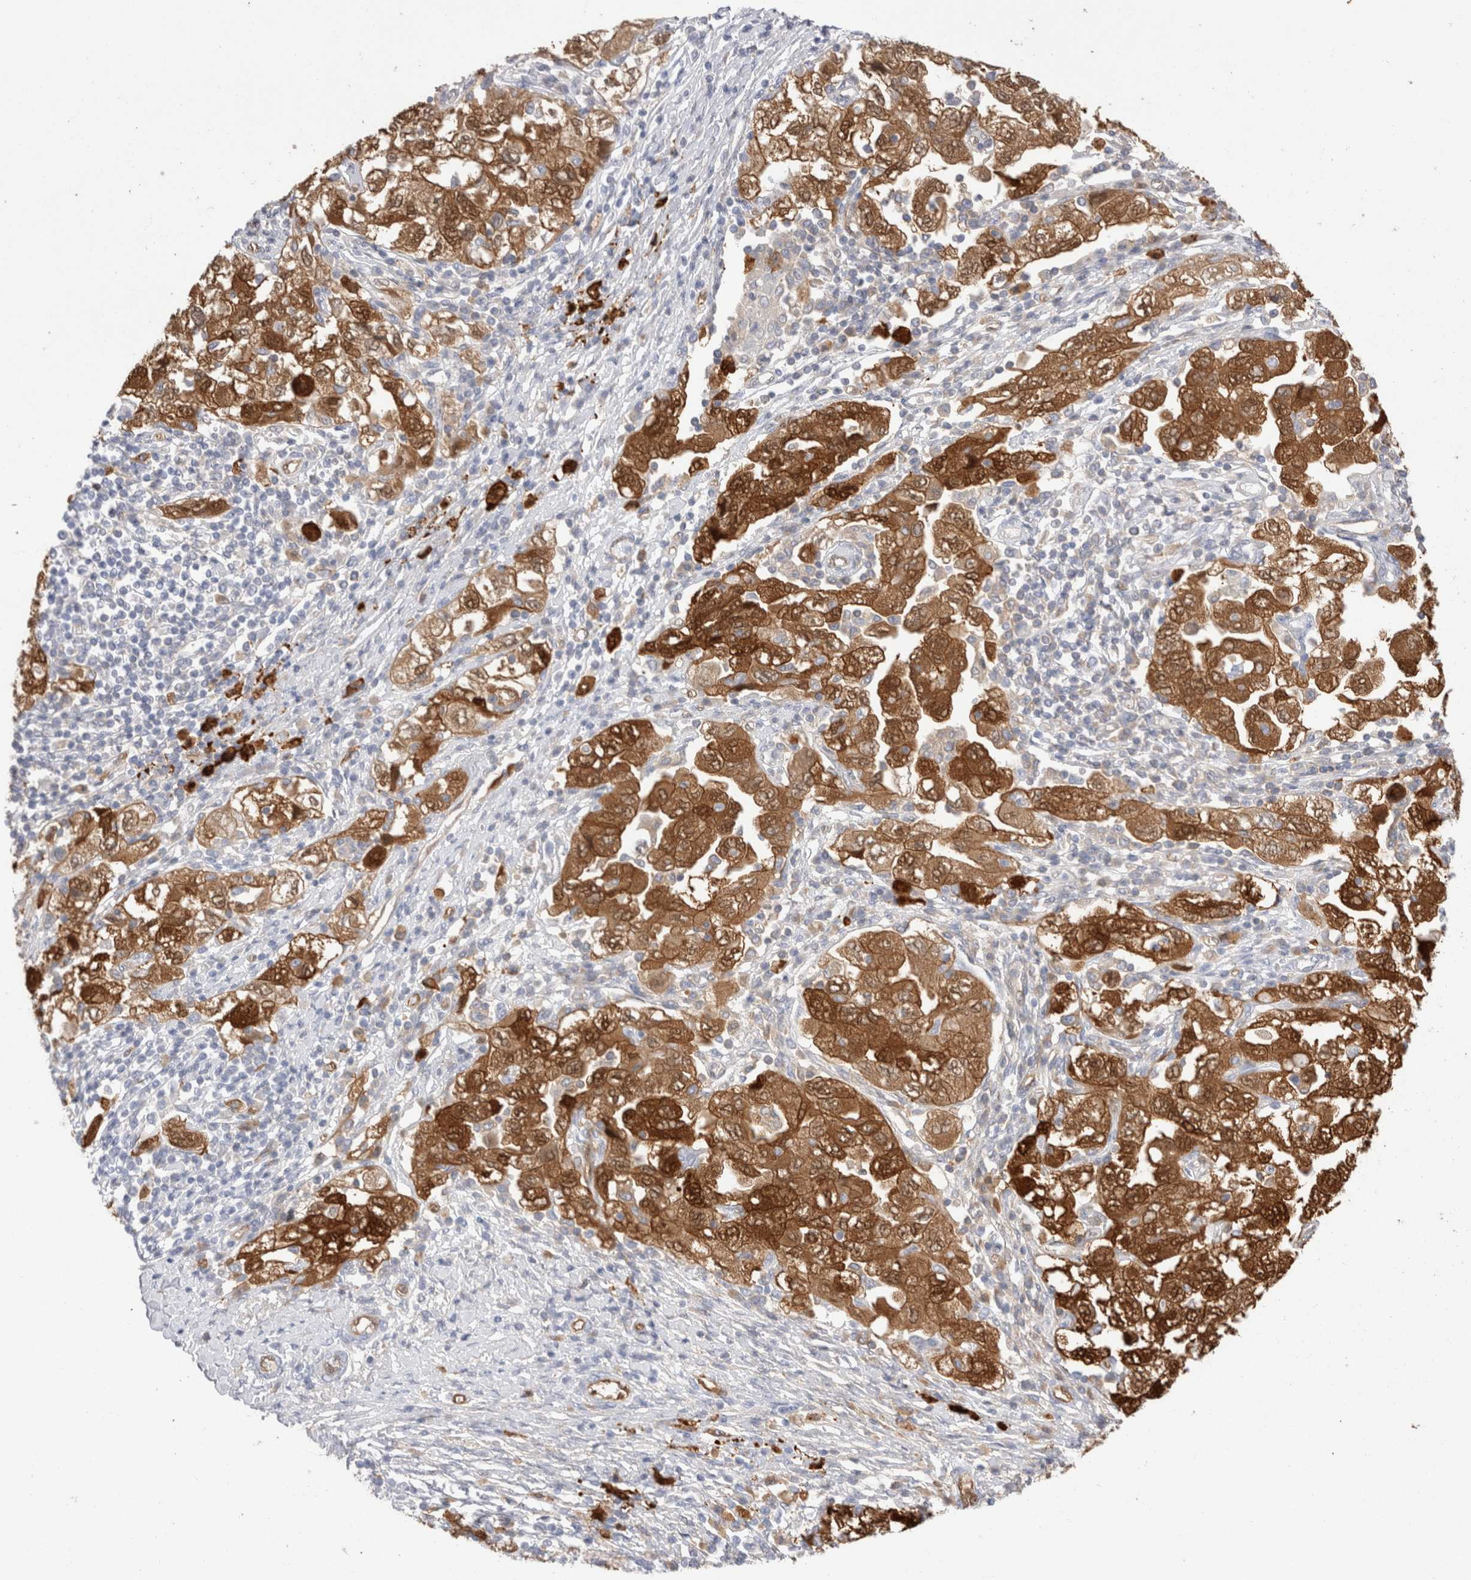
{"staining": {"intensity": "strong", "quantity": ">75%", "location": "cytoplasmic/membranous,nuclear"}, "tissue": "ovarian cancer", "cell_type": "Tumor cells", "image_type": "cancer", "snomed": [{"axis": "morphology", "description": "Carcinoma, NOS"}, {"axis": "morphology", "description": "Cystadenocarcinoma, serous, NOS"}, {"axis": "topography", "description": "Ovary"}], "caption": "Carcinoma (ovarian) tissue exhibits strong cytoplasmic/membranous and nuclear staining in approximately >75% of tumor cells", "gene": "NAPEPLD", "patient": {"sex": "female", "age": 69}}